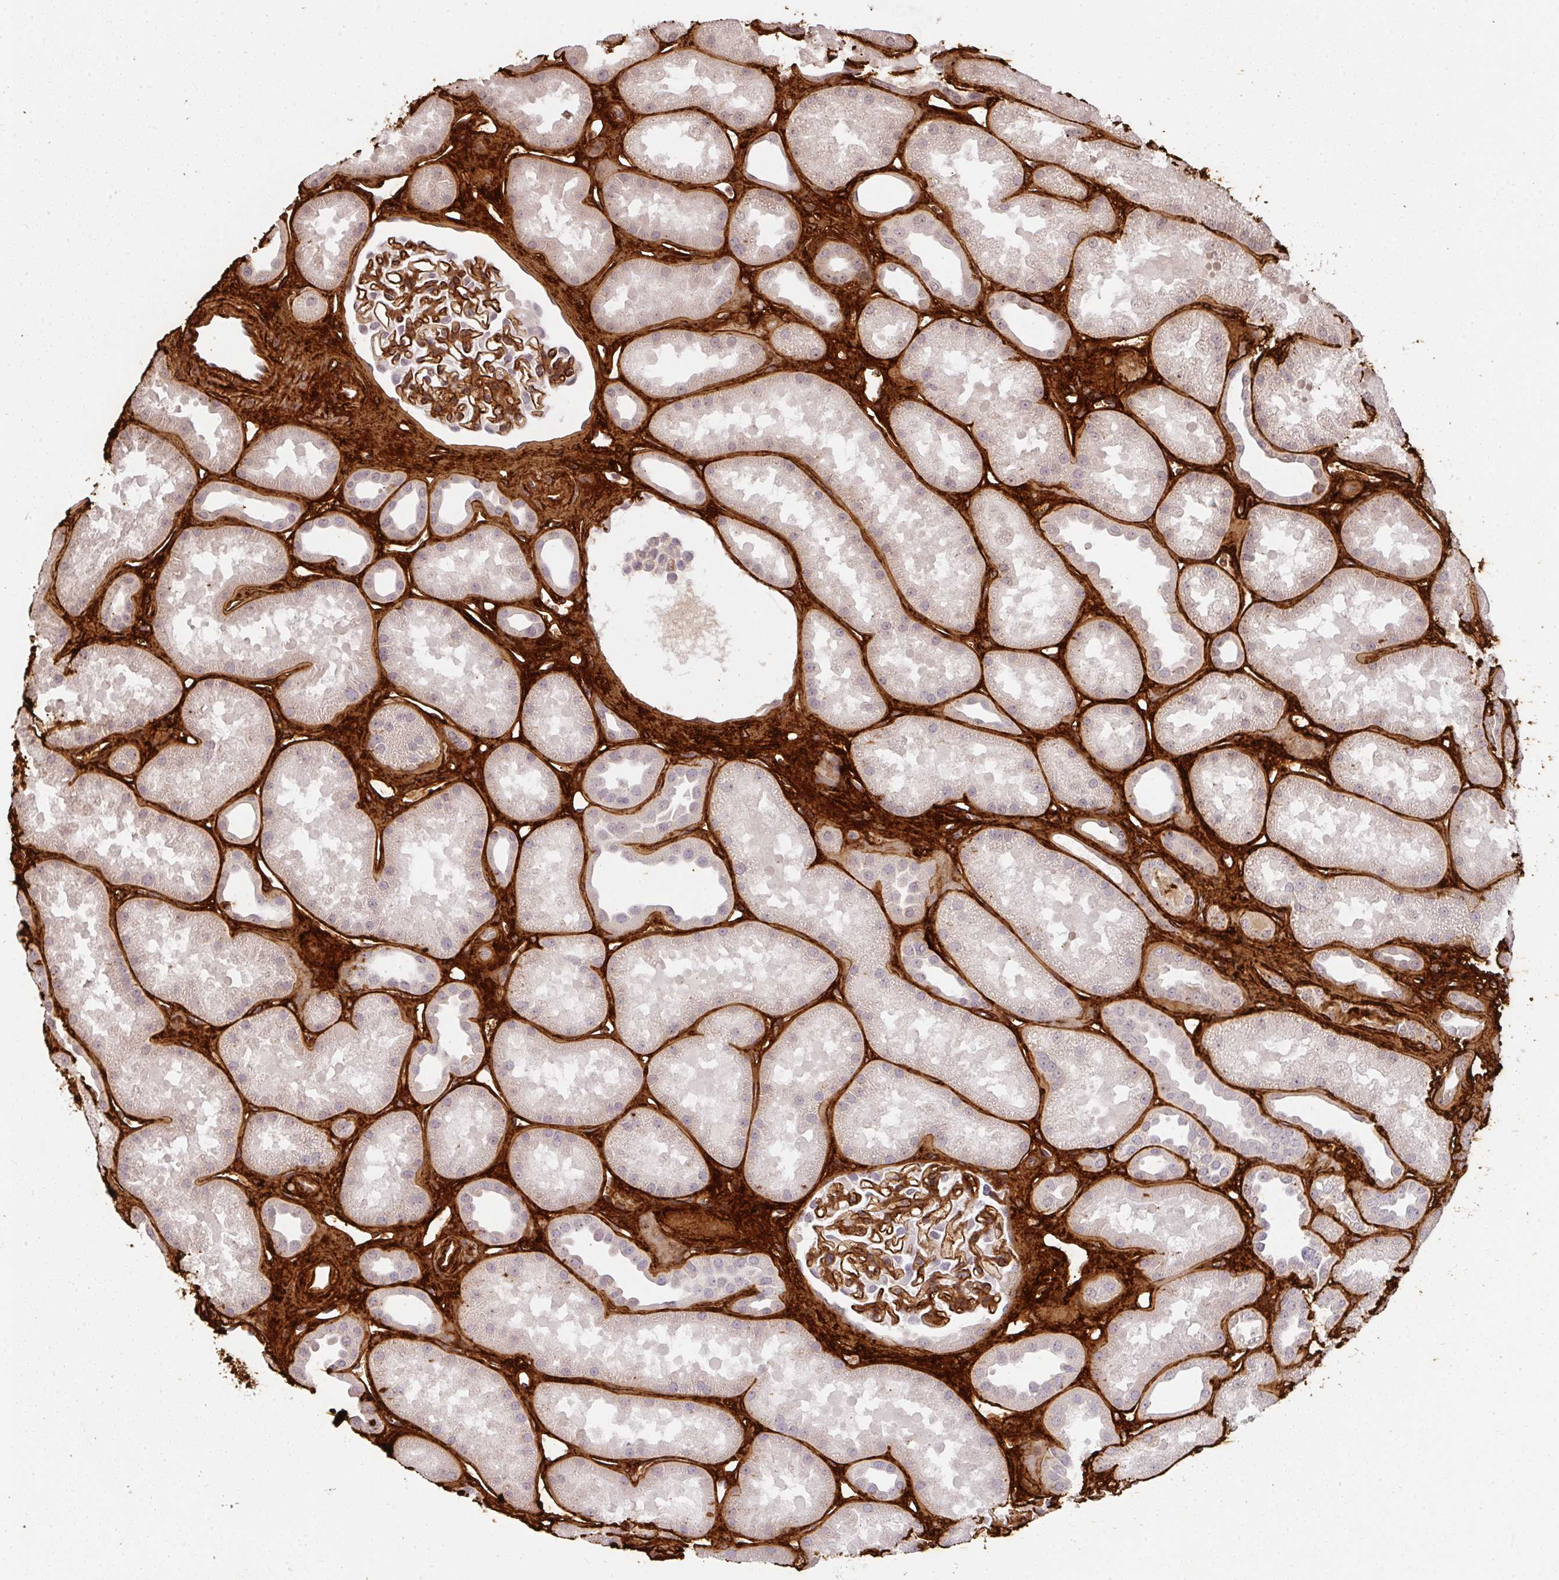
{"staining": {"intensity": "negative", "quantity": "none", "location": "none"}, "tissue": "kidney", "cell_type": "Cells in glomeruli", "image_type": "normal", "snomed": [{"axis": "morphology", "description": "Normal tissue, NOS"}, {"axis": "topography", "description": "Kidney"}], "caption": "IHC of unremarkable kidney demonstrates no positivity in cells in glomeruli. Brightfield microscopy of IHC stained with DAB (3,3'-diaminobenzidine) (brown) and hematoxylin (blue), captured at high magnification.", "gene": "COL3A1", "patient": {"sex": "male", "age": 61}}